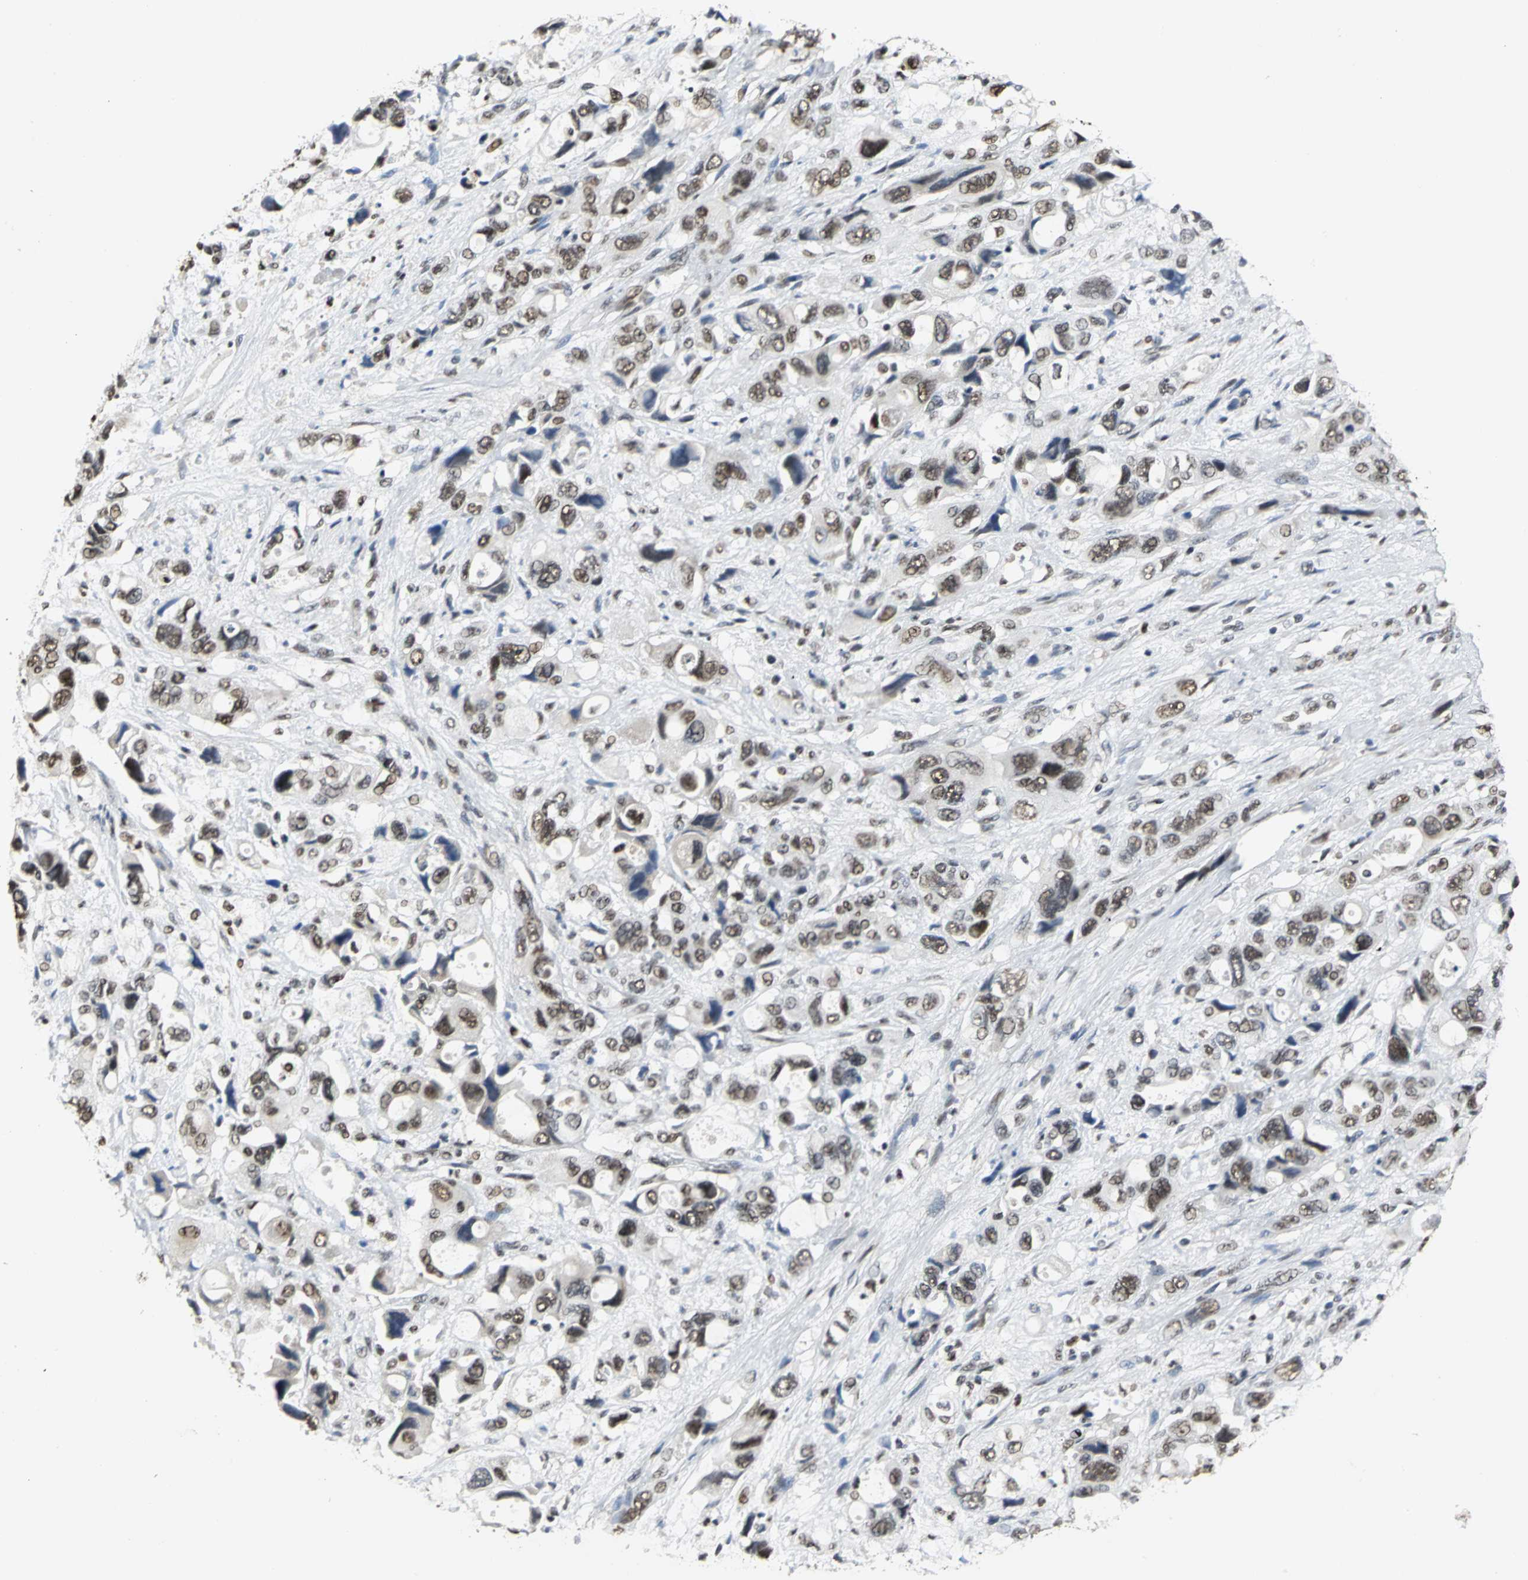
{"staining": {"intensity": "strong", "quantity": ">75%", "location": "nuclear"}, "tissue": "pancreatic cancer", "cell_type": "Tumor cells", "image_type": "cancer", "snomed": [{"axis": "morphology", "description": "Adenocarcinoma, NOS"}, {"axis": "topography", "description": "Pancreas"}], "caption": "Adenocarcinoma (pancreatic) stained for a protein displays strong nuclear positivity in tumor cells.", "gene": "CCDC88C", "patient": {"sex": "male", "age": 46}}